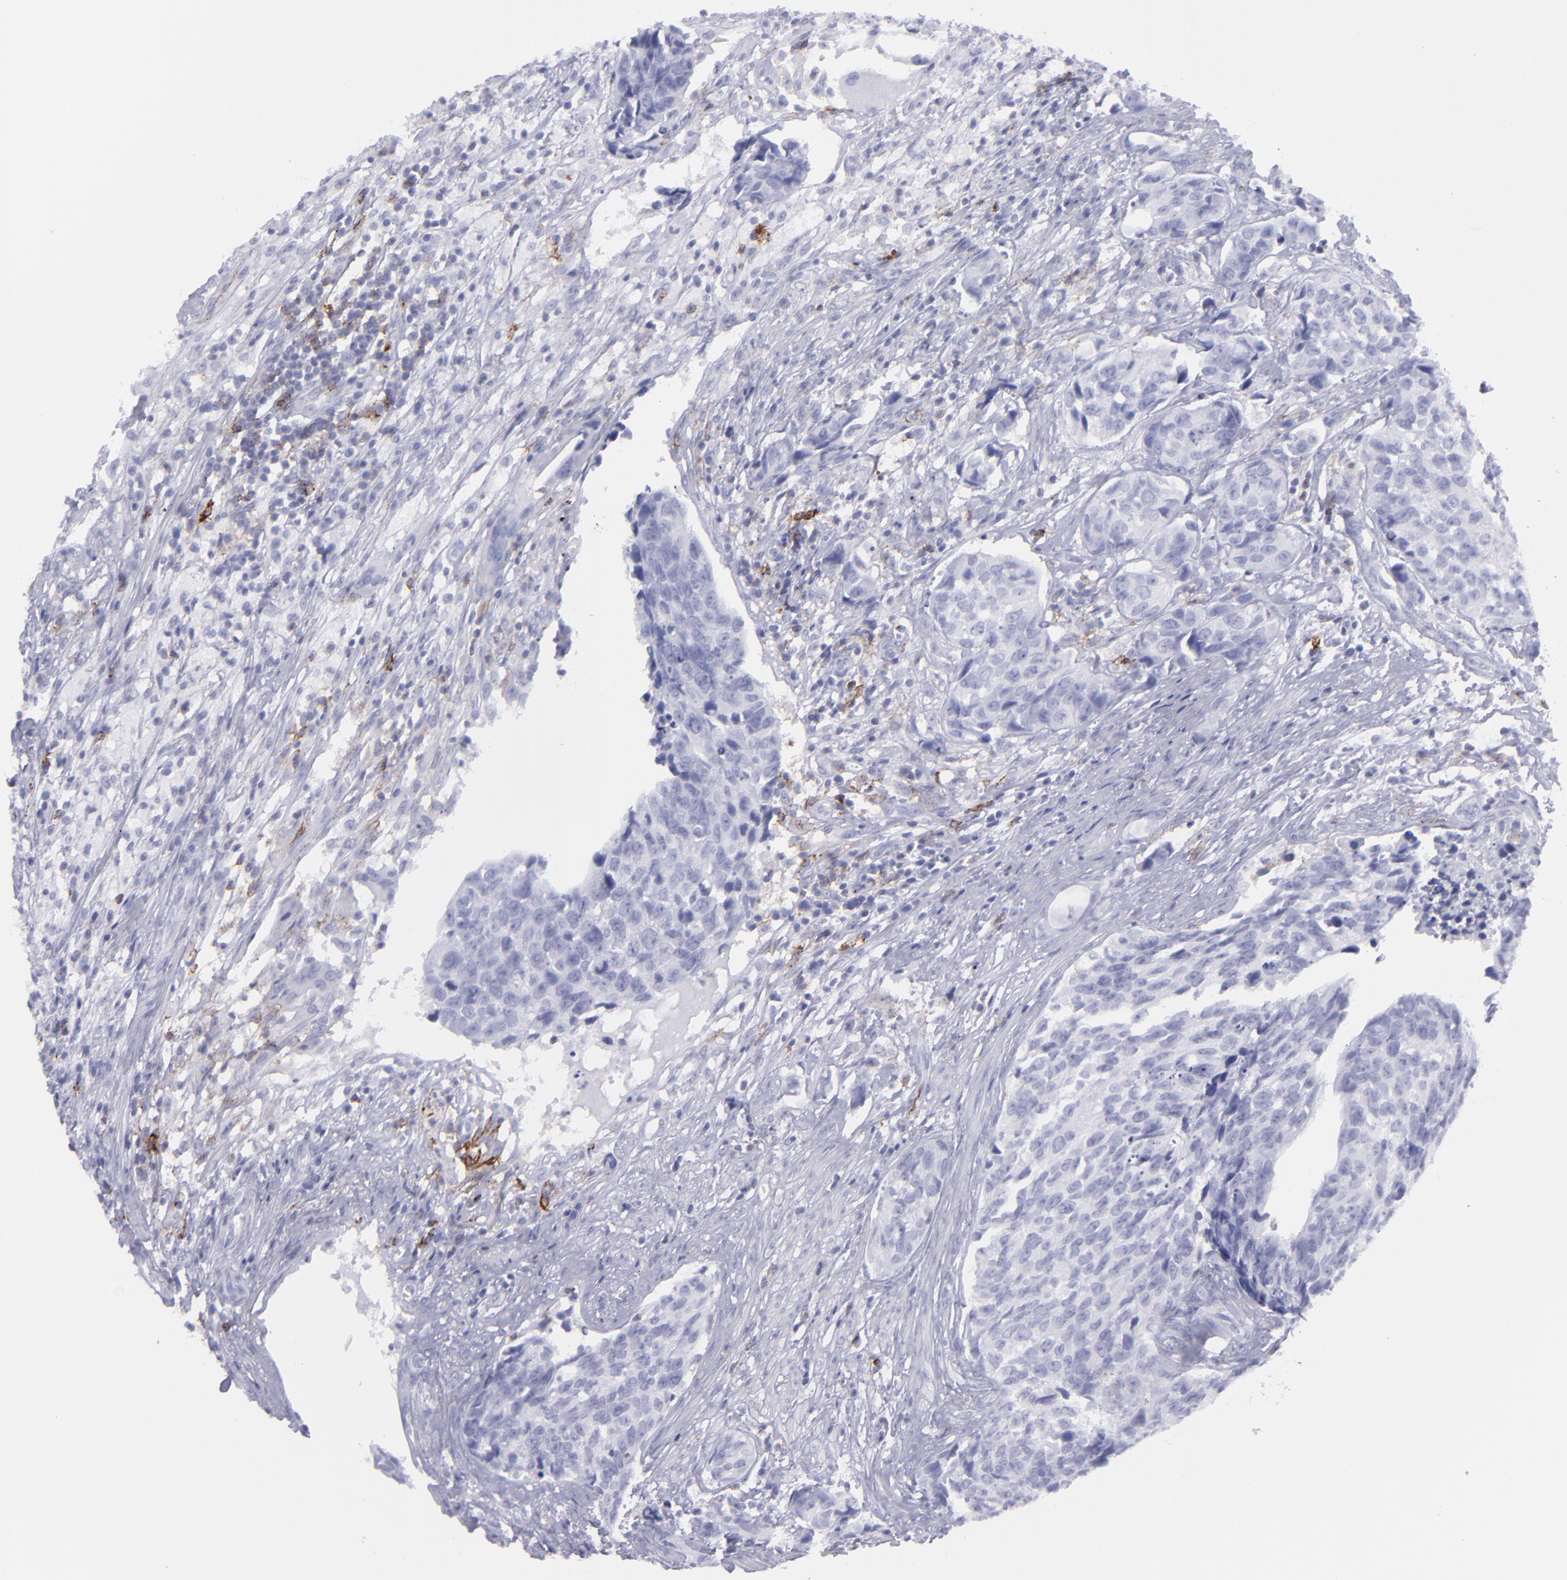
{"staining": {"intensity": "negative", "quantity": "none", "location": "none"}, "tissue": "urothelial cancer", "cell_type": "Tumor cells", "image_type": "cancer", "snomed": [{"axis": "morphology", "description": "Urothelial carcinoma, High grade"}, {"axis": "topography", "description": "Urinary bladder"}], "caption": "An image of urothelial carcinoma (high-grade) stained for a protein reveals no brown staining in tumor cells.", "gene": "SELPLG", "patient": {"sex": "male", "age": 81}}